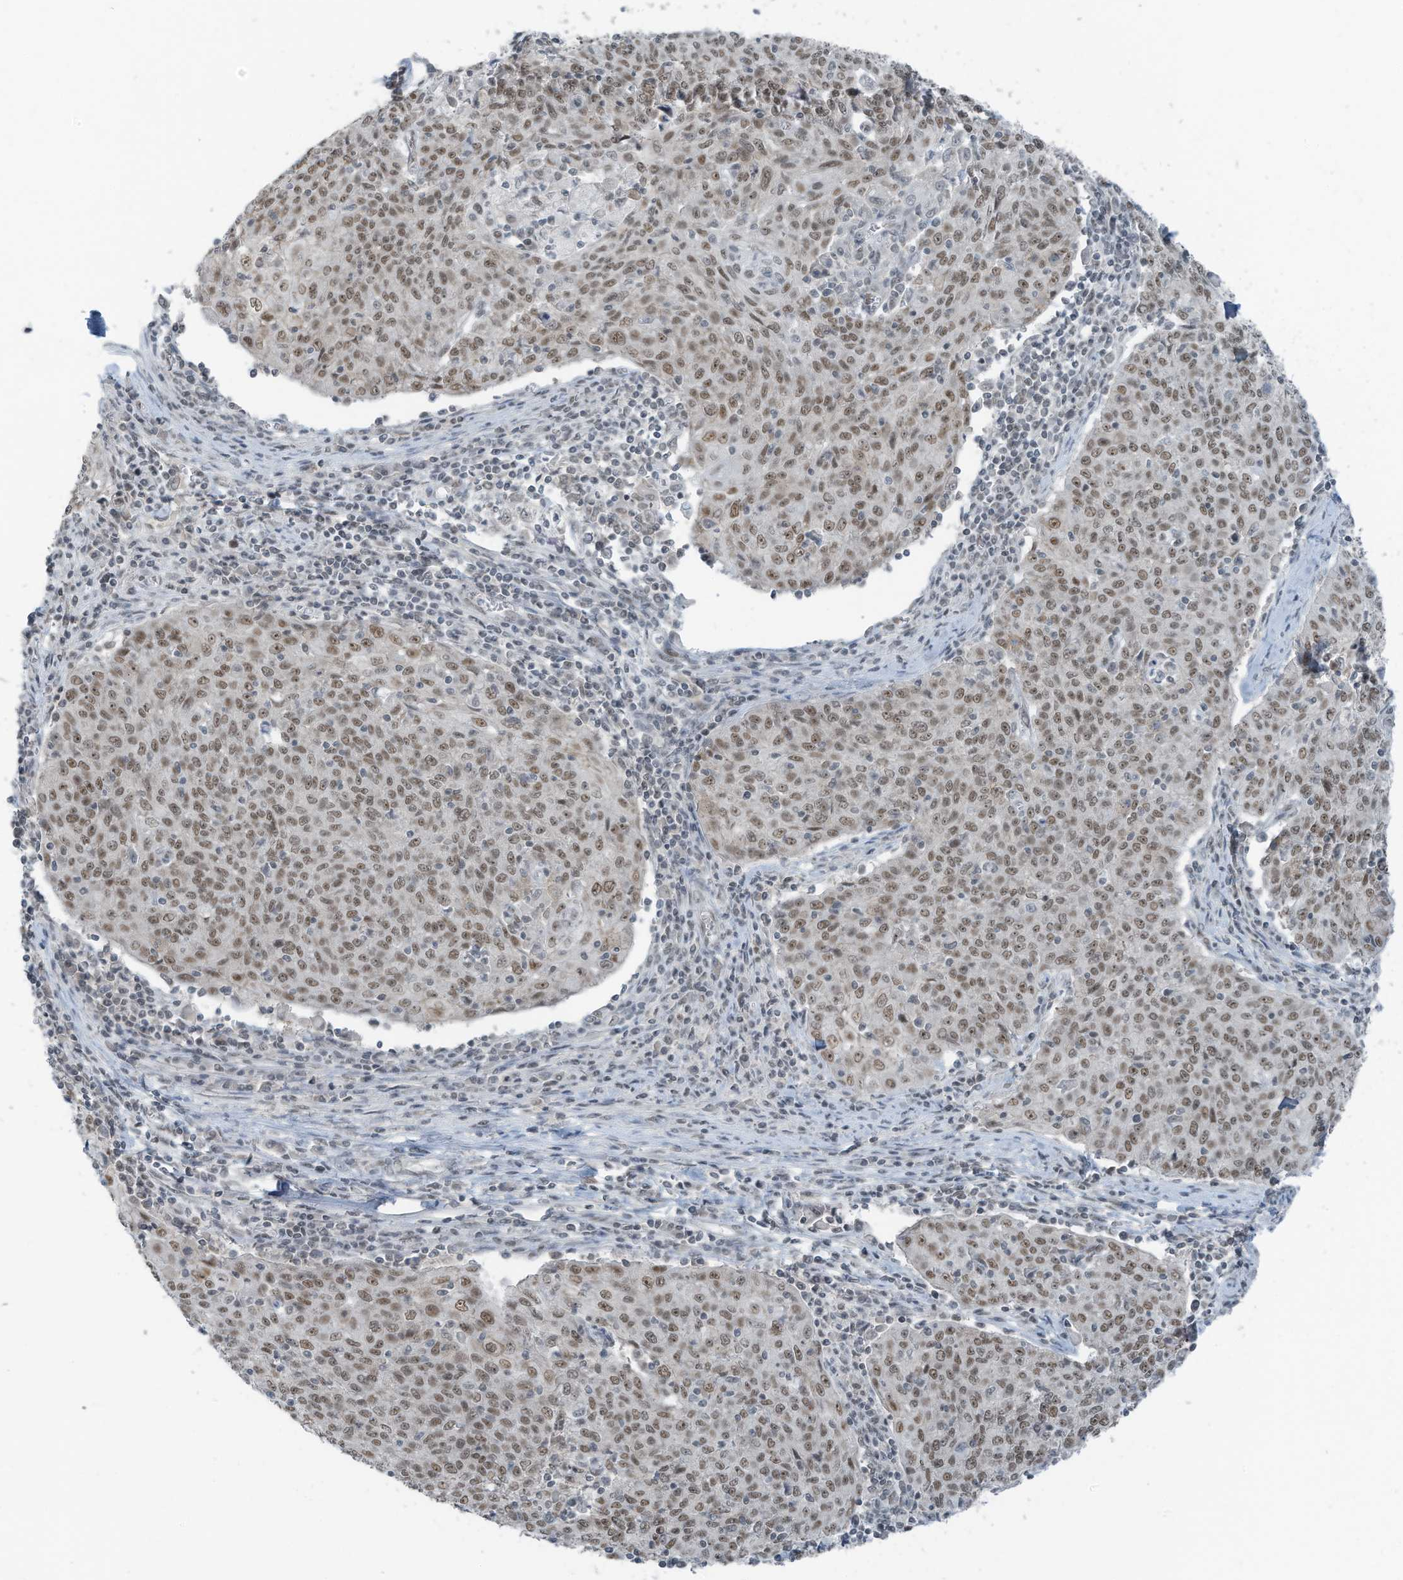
{"staining": {"intensity": "moderate", "quantity": ">75%", "location": "nuclear"}, "tissue": "cervical cancer", "cell_type": "Tumor cells", "image_type": "cancer", "snomed": [{"axis": "morphology", "description": "Squamous cell carcinoma, NOS"}, {"axis": "topography", "description": "Cervix"}], "caption": "An image of cervical squamous cell carcinoma stained for a protein shows moderate nuclear brown staining in tumor cells.", "gene": "WRNIP1", "patient": {"sex": "female", "age": 48}}